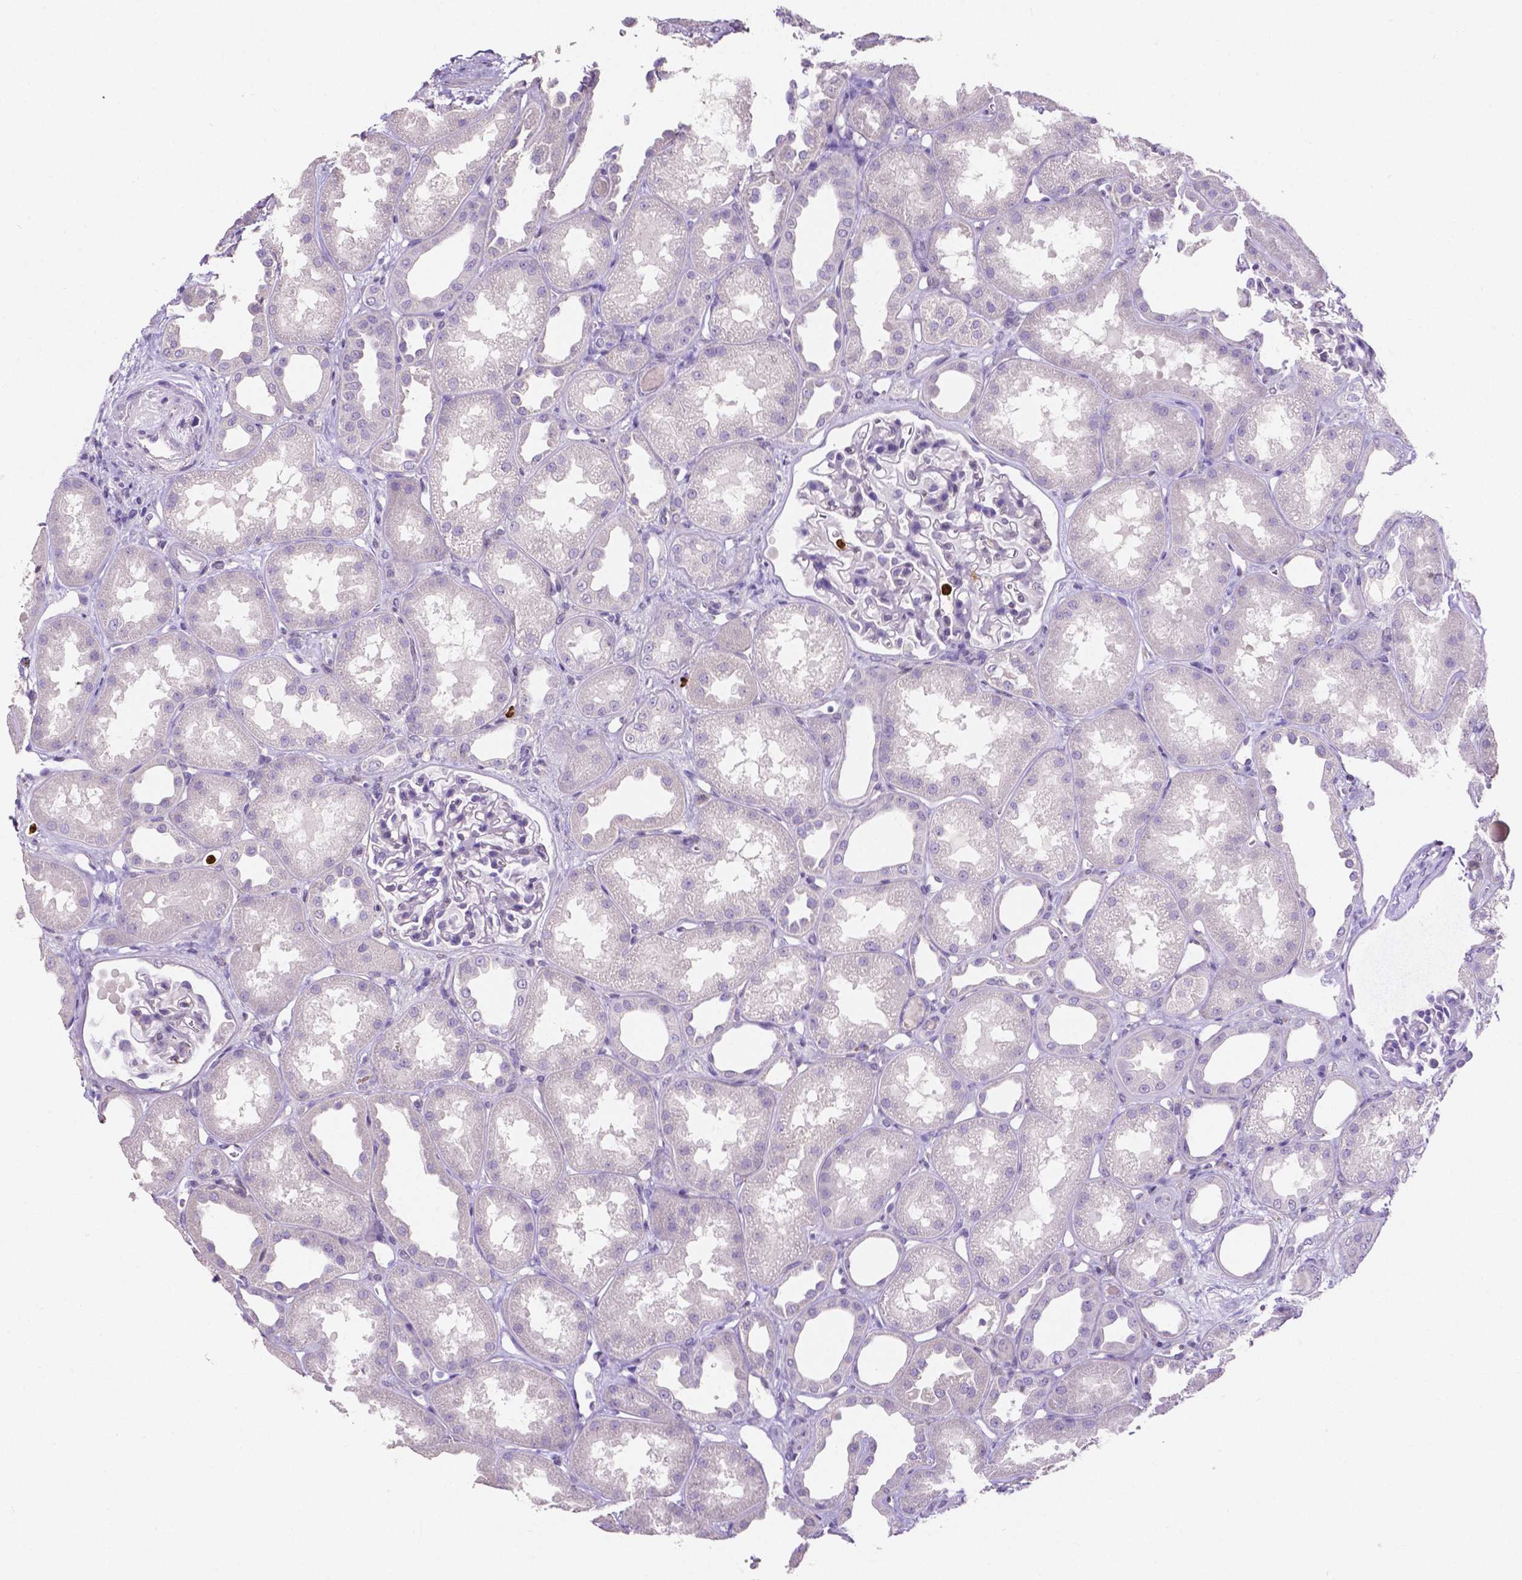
{"staining": {"intensity": "negative", "quantity": "none", "location": "none"}, "tissue": "kidney", "cell_type": "Cells in glomeruli", "image_type": "normal", "snomed": [{"axis": "morphology", "description": "Normal tissue, NOS"}, {"axis": "topography", "description": "Kidney"}], "caption": "Immunohistochemistry image of benign kidney: human kidney stained with DAB (3,3'-diaminobenzidine) demonstrates no significant protein positivity in cells in glomeruli.", "gene": "MMP9", "patient": {"sex": "male", "age": 61}}